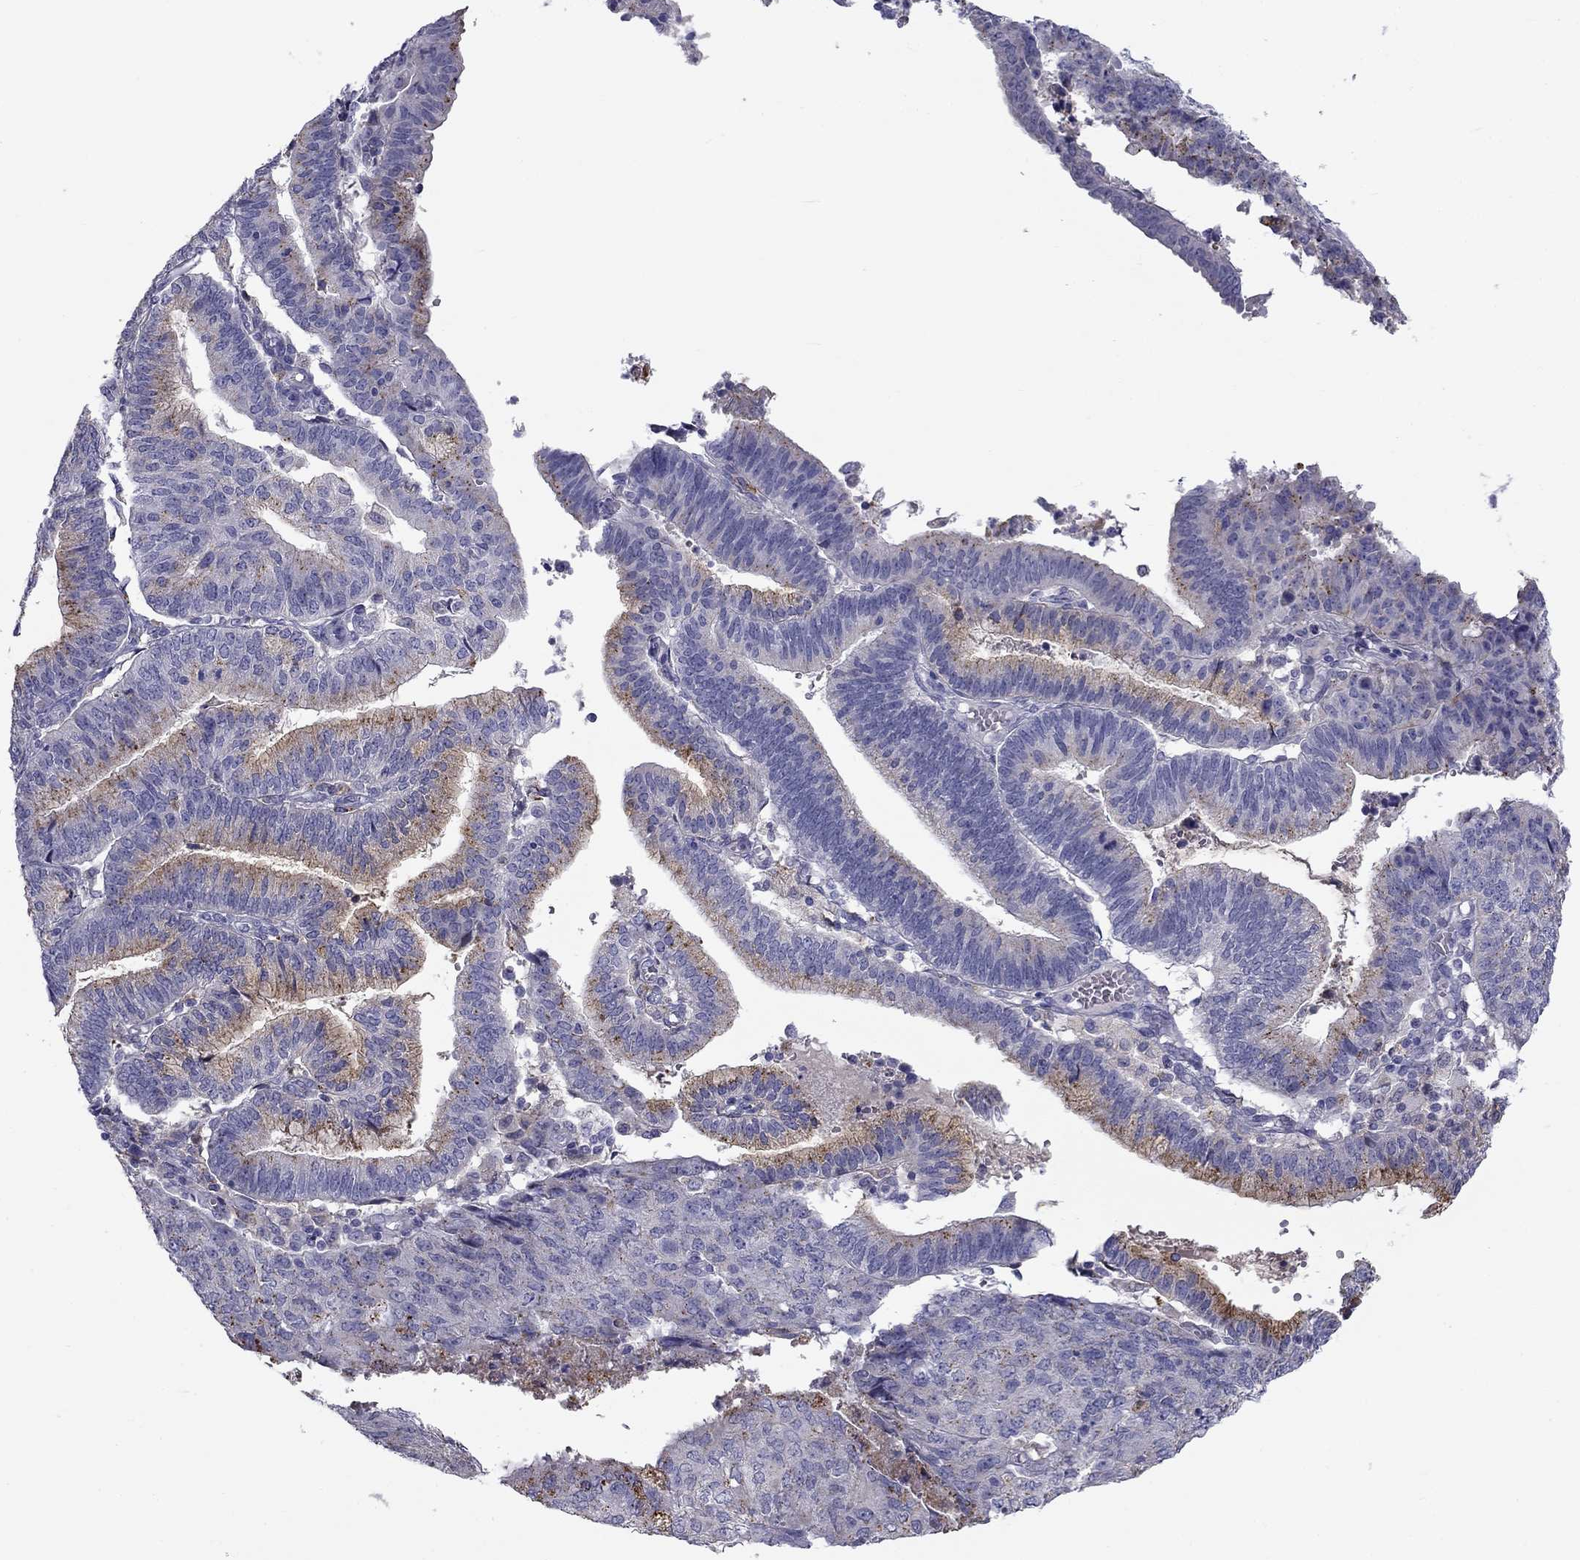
{"staining": {"intensity": "moderate", "quantity": "<25%", "location": "cytoplasmic/membranous"}, "tissue": "endometrial cancer", "cell_type": "Tumor cells", "image_type": "cancer", "snomed": [{"axis": "morphology", "description": "Adenocarcinoma, NOS"}, {"axis": "topography", "description": "Endometrium"}], "caption": "Endometrial cancer tissue displays moderate cytoplasmic/membranous expression in about <25% of tumor cells, visualized by immunohistochemistry. The staining was performed using DAB, with brown indicating positive protein expression. Nuclei are stained blue with hematoxylin.", "gene": "CLPSL2", "patient": {"sex": "female", "age": 82}}